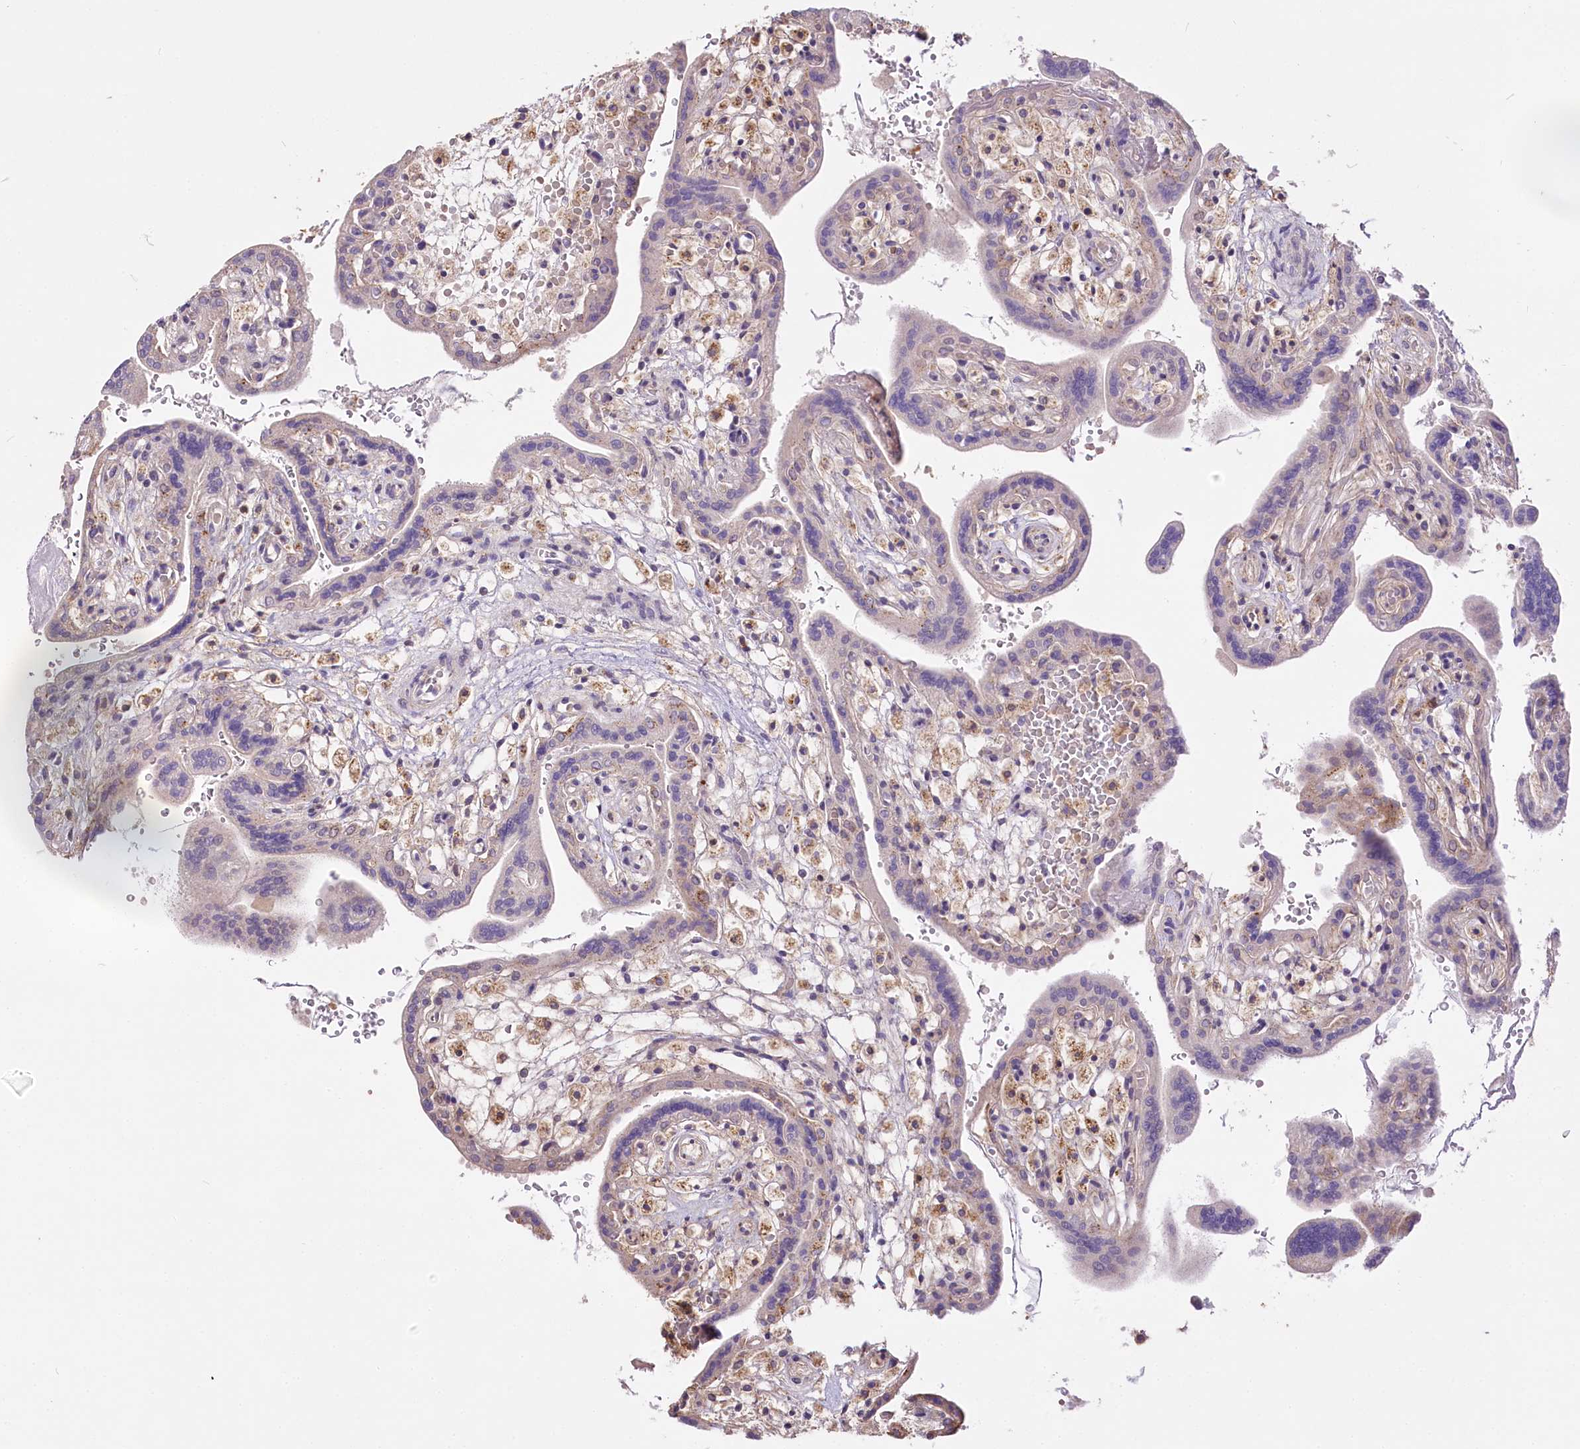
{"staining": {"intensity": "moderate", "quantity": "25%-75%", "location": "cytoplasmic/membranous"}, "tissue": "placenta", "cell_type": "Trophoblastic cells", "image_type": "normal", "snomed": [{"axis": "morphology", "description": "Normal tissue, NOS"}, {"axis": "topography", "description": "Placenta"}], "caption": "A brown stain labels moderate cytoplasmic/membranous expression of a protein in trophoblastic cells of normal placenta. Immunohistochemistry (ihc) stains the protein in brown and the nuclei are stained blue.", "gene": "ZNF226", "patient": {"sex": "female", "age": 37}}